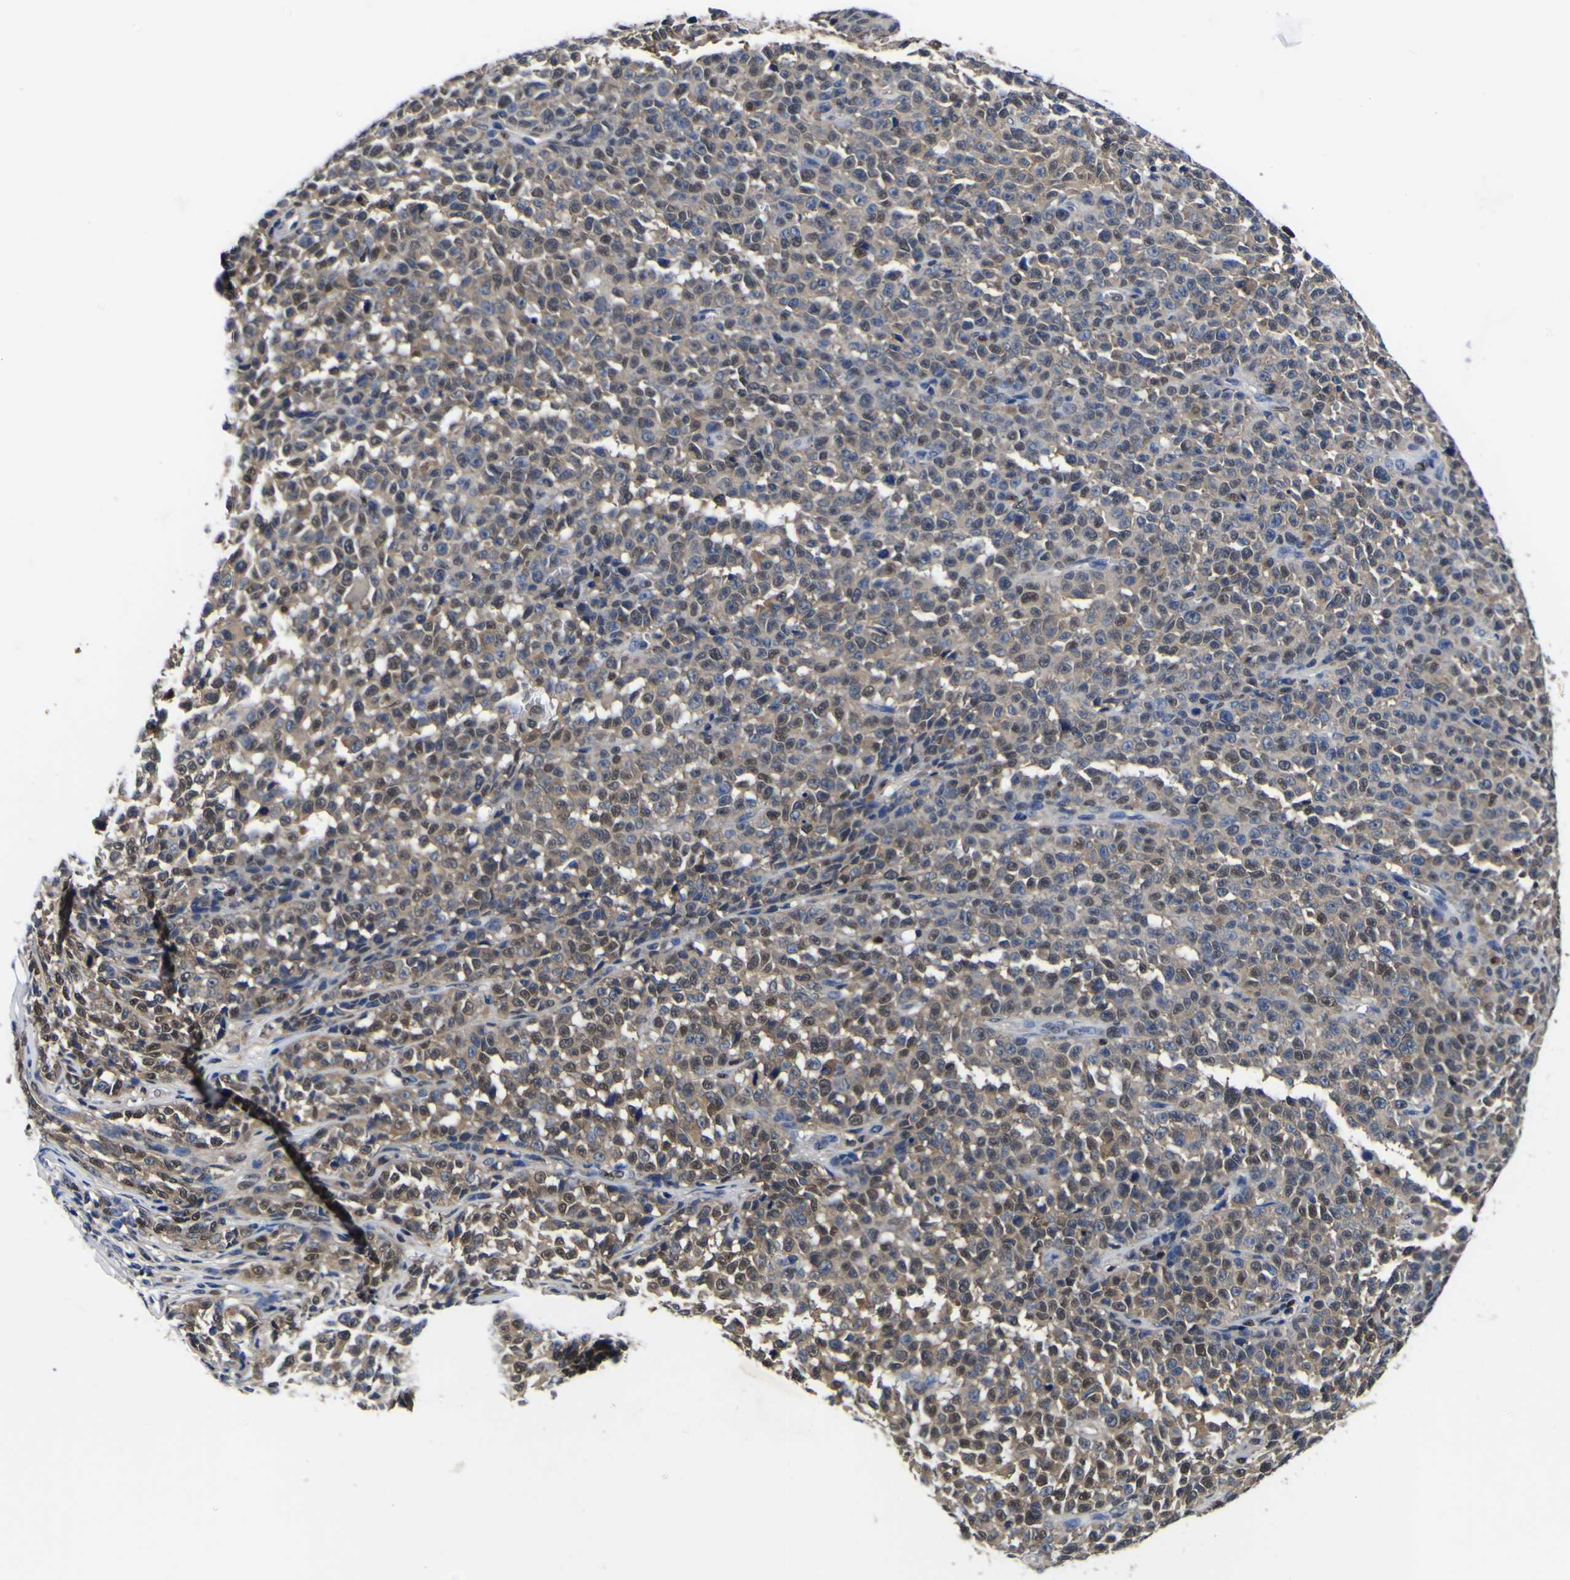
{"staining": {"intensity": "moderate", "quantity": "25%-75%", "location": "cytoplasmic/membranous,nuclear"}, "tissue": "melanoma", "cell_type": "Tumor cells", "image_type": "cancer", "snomed": [{"axis": "morphology", "description": "Malignant melanoma, NOS"}, {"axis": "topography", "description": "Skin"}], "caption": "Immunohistochemistry (IHC) (DAB) staining of human melanoma exhibits moderate cytoplasmic/membranous and nuclear protein staining in about 25%-75% of tumor cells. (IHC, brightfield microscopy, high magnification).", "gene": "FAM110B", "patient": {"sex": "female", "age": 82}}